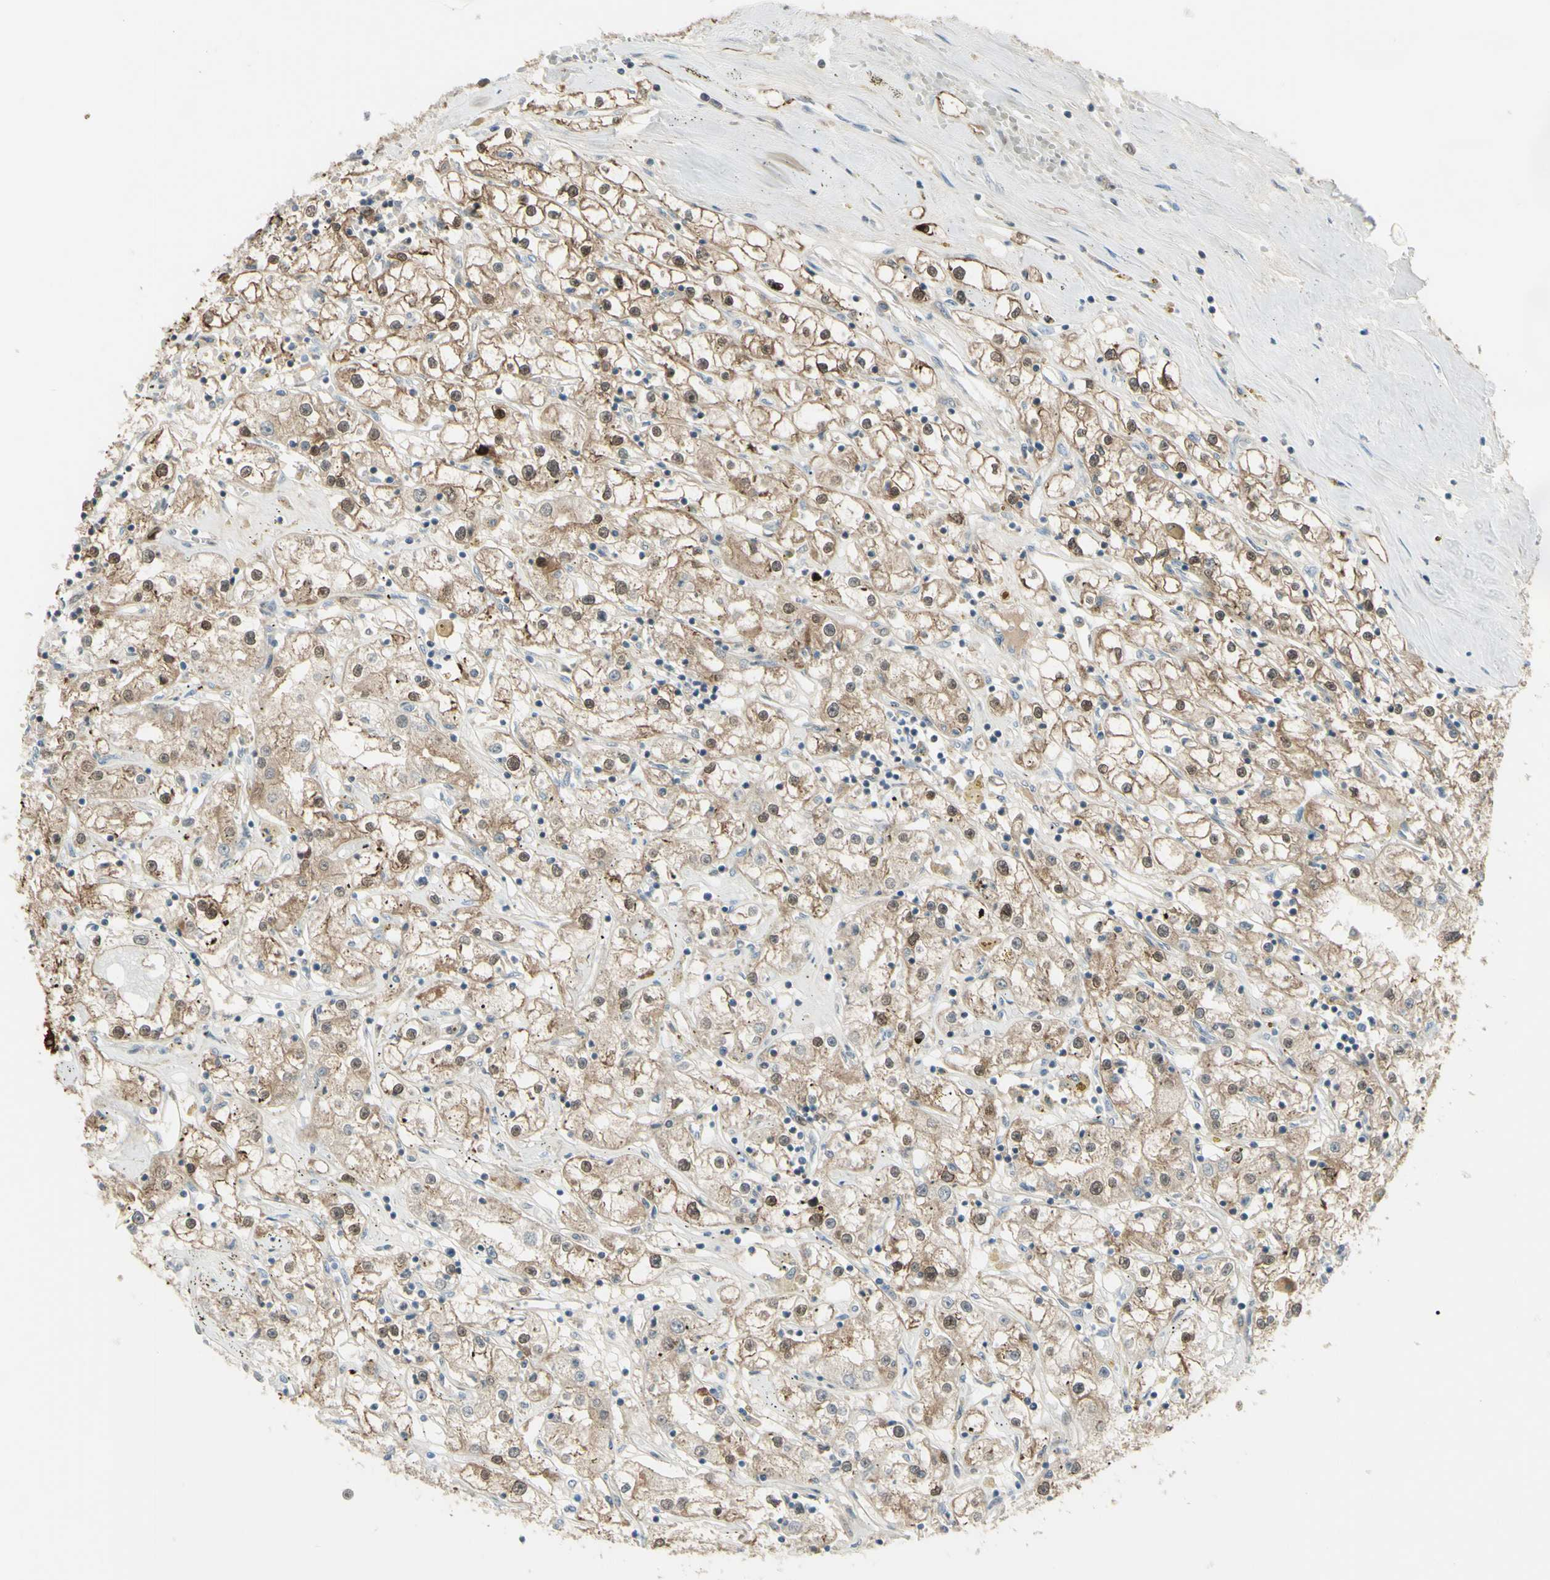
{"staining": {"intensity": "moderate", "quantity": ">75%", "location": "cytoplasmic/membranous,nuclear"}, "tissue": "renal cancer", "cell_type": "Tumor cells", "image_type": "cancer", "snomed": [{"axis": "morphology", "description": "Adenocarcinoma, NOS"}, {"axis": "topography", "description": "Kidney"}], "caption": "Tumor cells show moderate cytoplasmic/membranous and nuclear expression in approximately >75% of cells in adenocarcinoma (renal).", "gene": "C1orf159", "patient": {"sex": "male", "age": 56}}